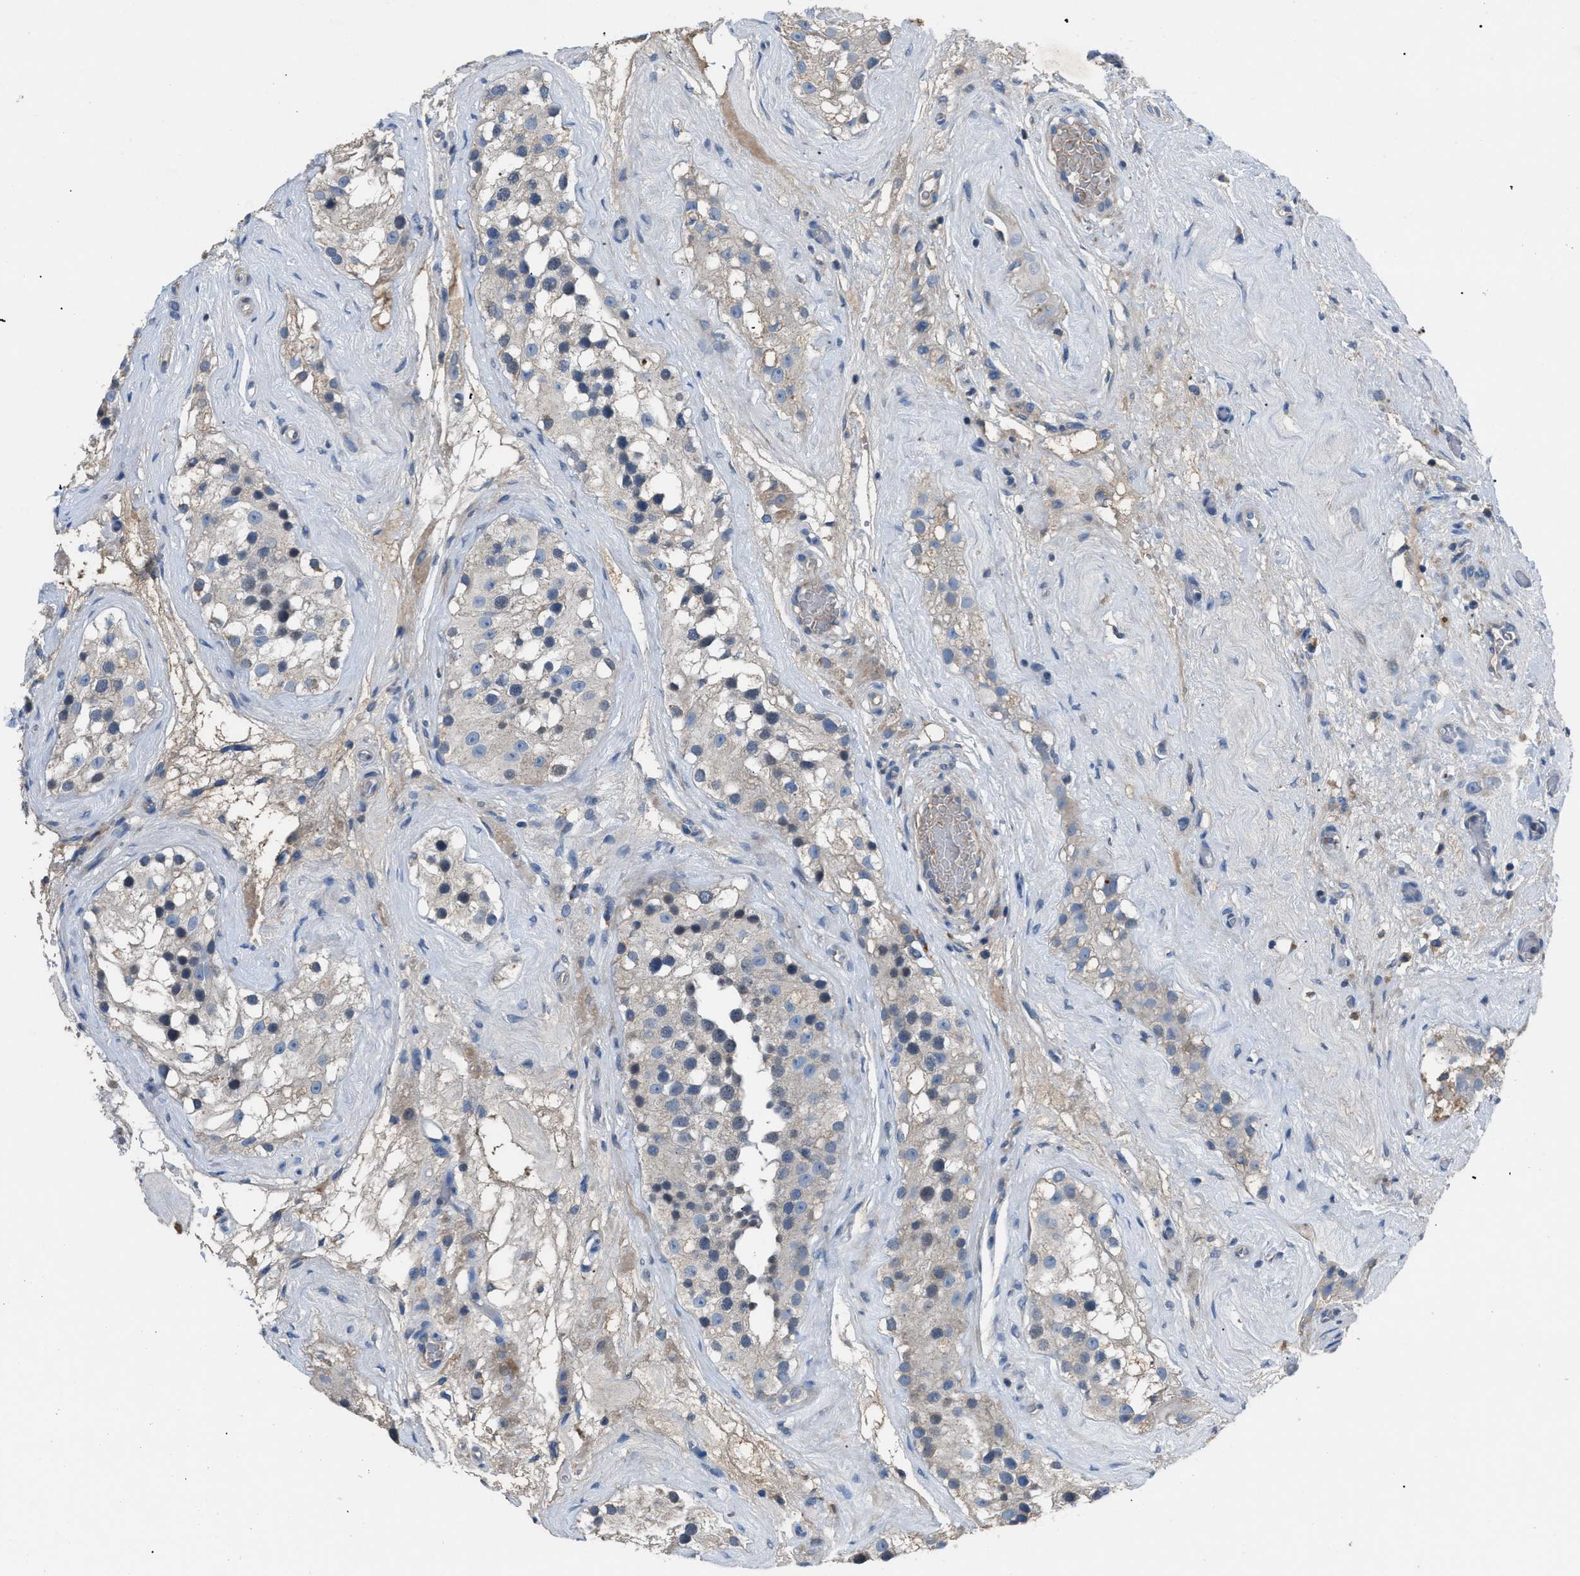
{"staining": {"intensity": "negative", "quantity": "none", "location": "none"}, "tissue": "testis", "cell_type": "Cells in seminiferous ducts", "image_type": "normal", "snomed": [{"axis": "morphology", "description": "Normal tissue, NOS"}, {"axis": "morphology", "description": "Seminoma, NOS"}, {"axis": "topography", "description": "Testis"}], "caption": "High power microscopy image of an immunohistochemistry (IHC) photomicrograph of unremarkable testis, revealing no significant expression in cells in seminiferous ducts.", "gene": "SGCZ", "patient": {"sex": "male", "age": 71}}